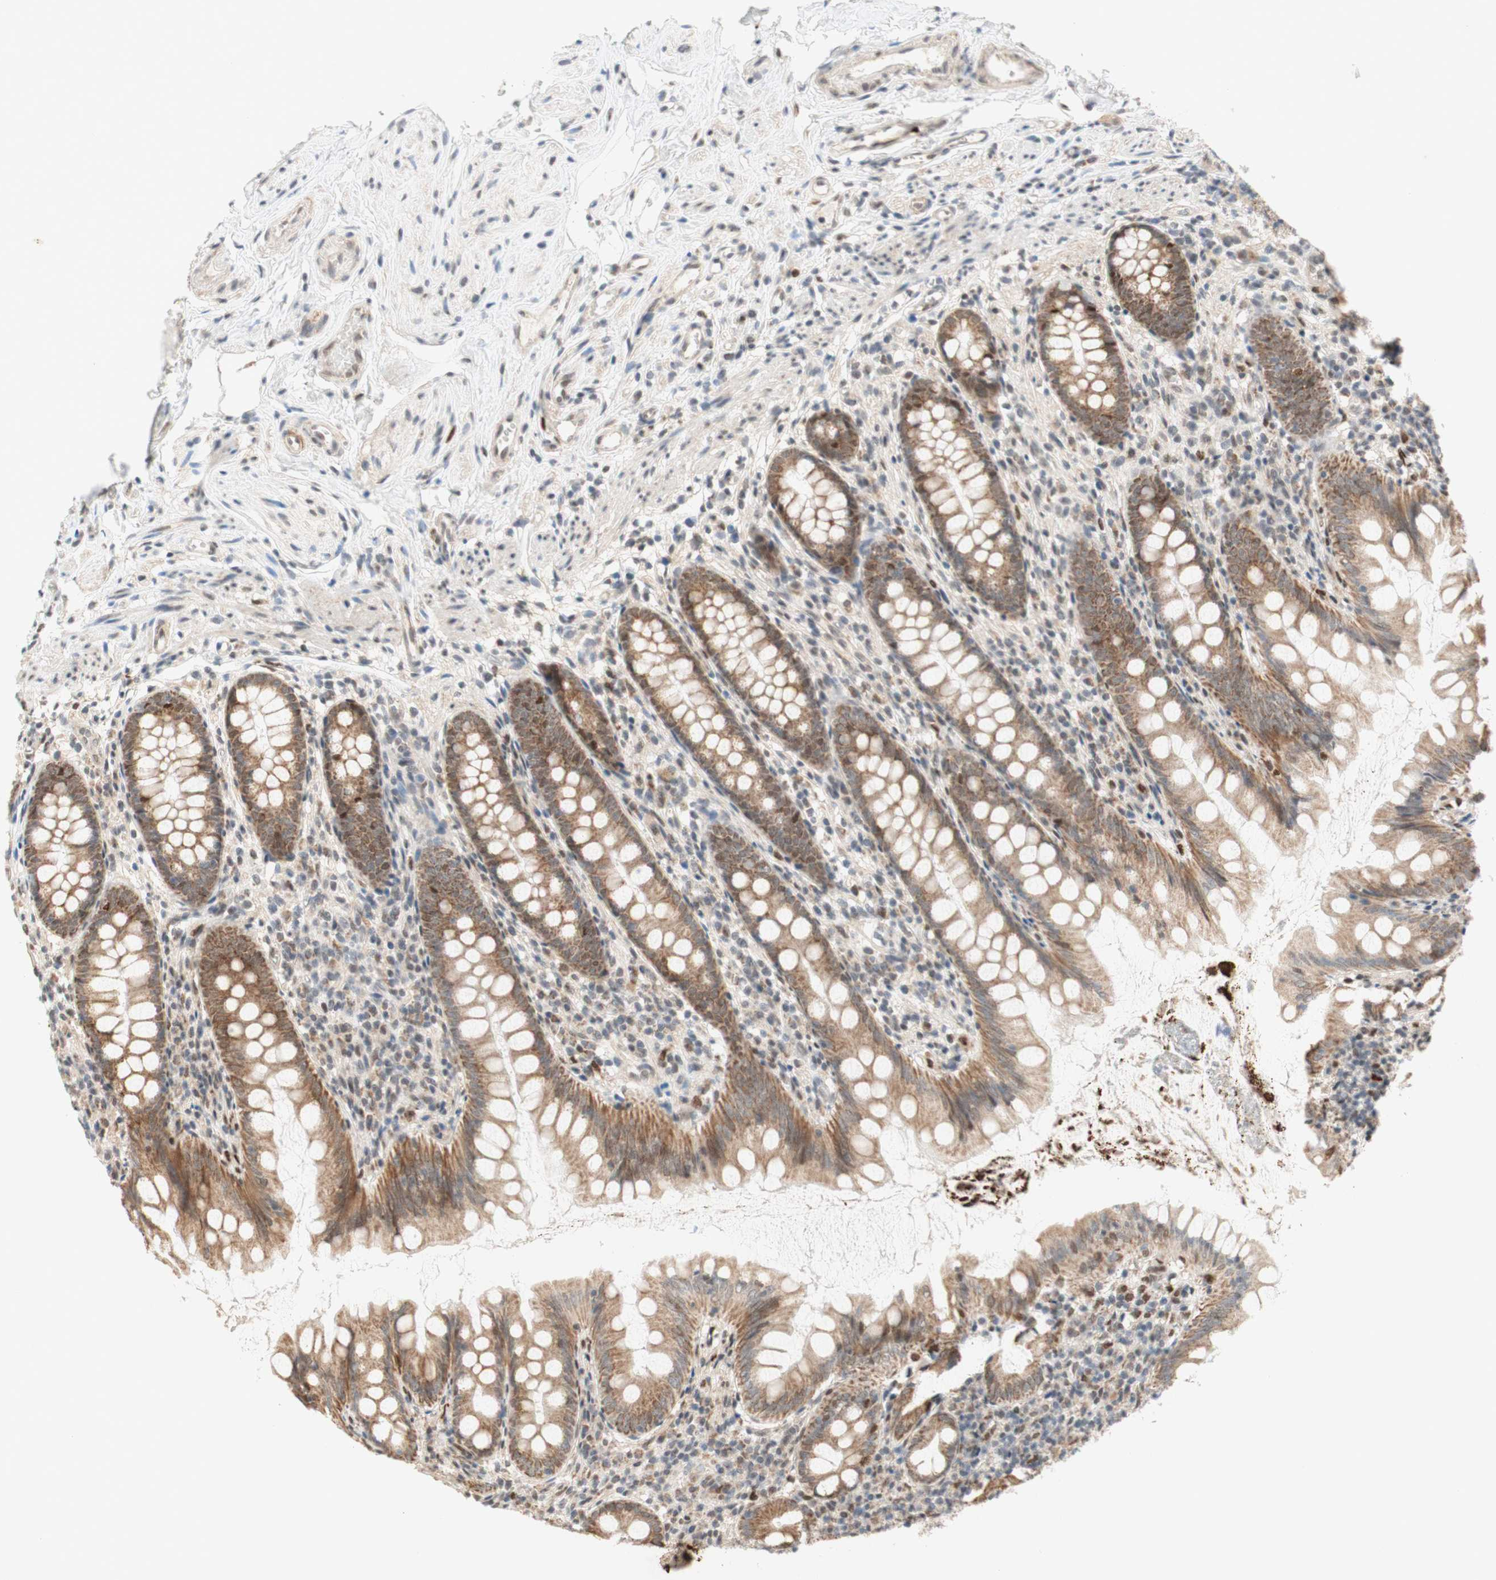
{"staining": {"intensity": "weak", "quantity": ">75%", "location": "cytoplasmic/membranous"}, "tissue": "appendix", "cell_type": "Glandular cells", "image_type": "normal", "snomed": [{"axis": "morphology", "description": "Normal tissue, NOS"}, {"axis": "topography", "description": "Appendix"}], "caption": "DAB (3,3'-diaminobenzidine) immunohistochemical staining of unremarkable human appendix reveals weak cytoplasmic/membranous protein staining in about >75% of glandular cells.", "gene": "DNMT3A", "patient": {"sex": "female", "age": 77}}